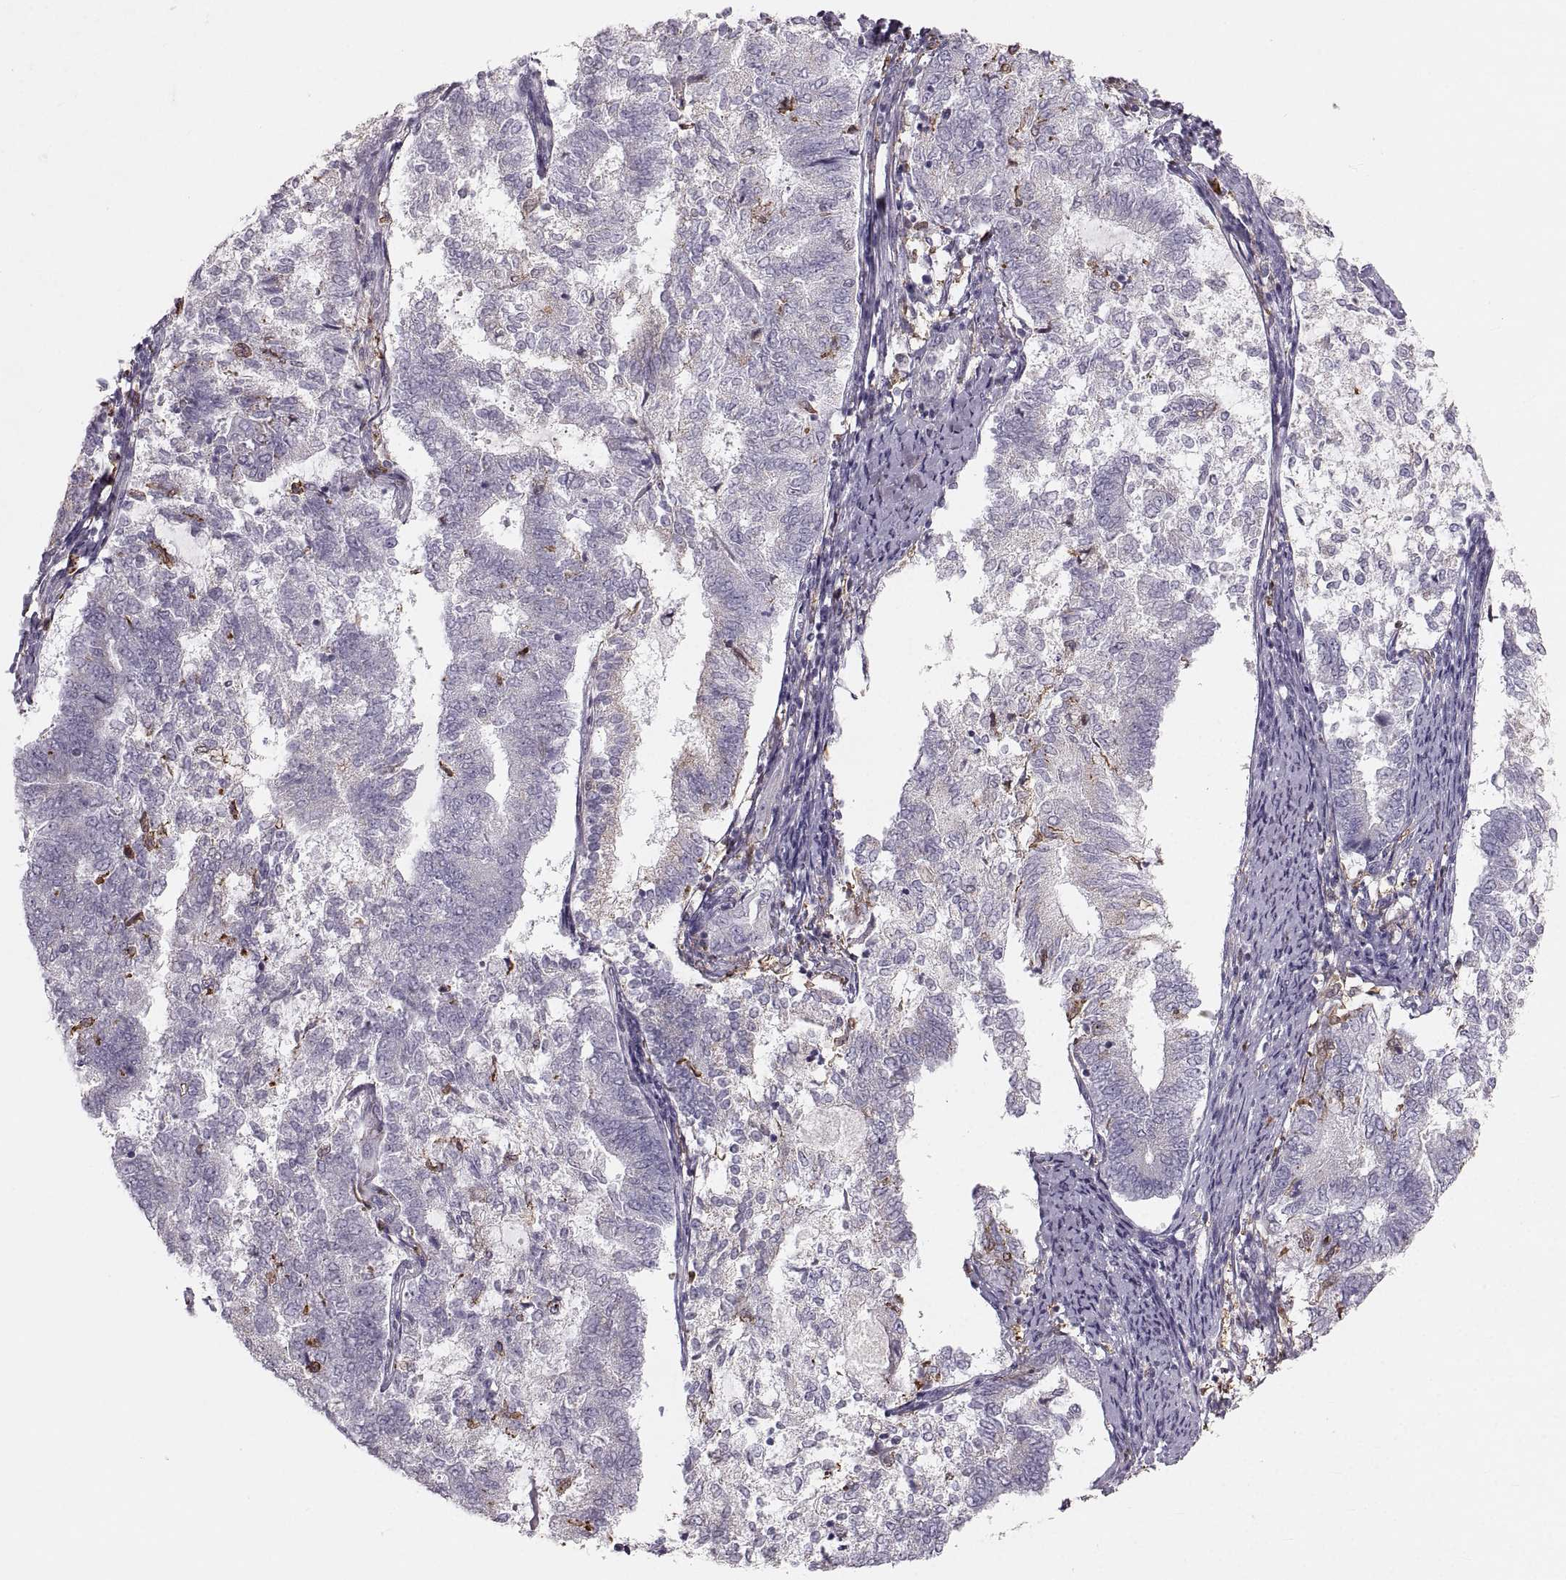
{"staining": {"intensity": "negative", "quantity": "none", "location": "none"}, "tissue": "endometrial cancer", "cell_type": "Tumor cells", "image_type": "cancer", "snomed": [{"axis": "morphology", "description": "Adenocarcinoma, NOS"}, {"axis": "topography", "description": "Endometrium"}], "caption": "IHC histopathology image of human adenocarcinoma (endometrial) stained for a protein (brown), which reveals no expression in tumor cells.", "gene": "RUNDC3A", "patient": {"sex": "female", "age": 65}}